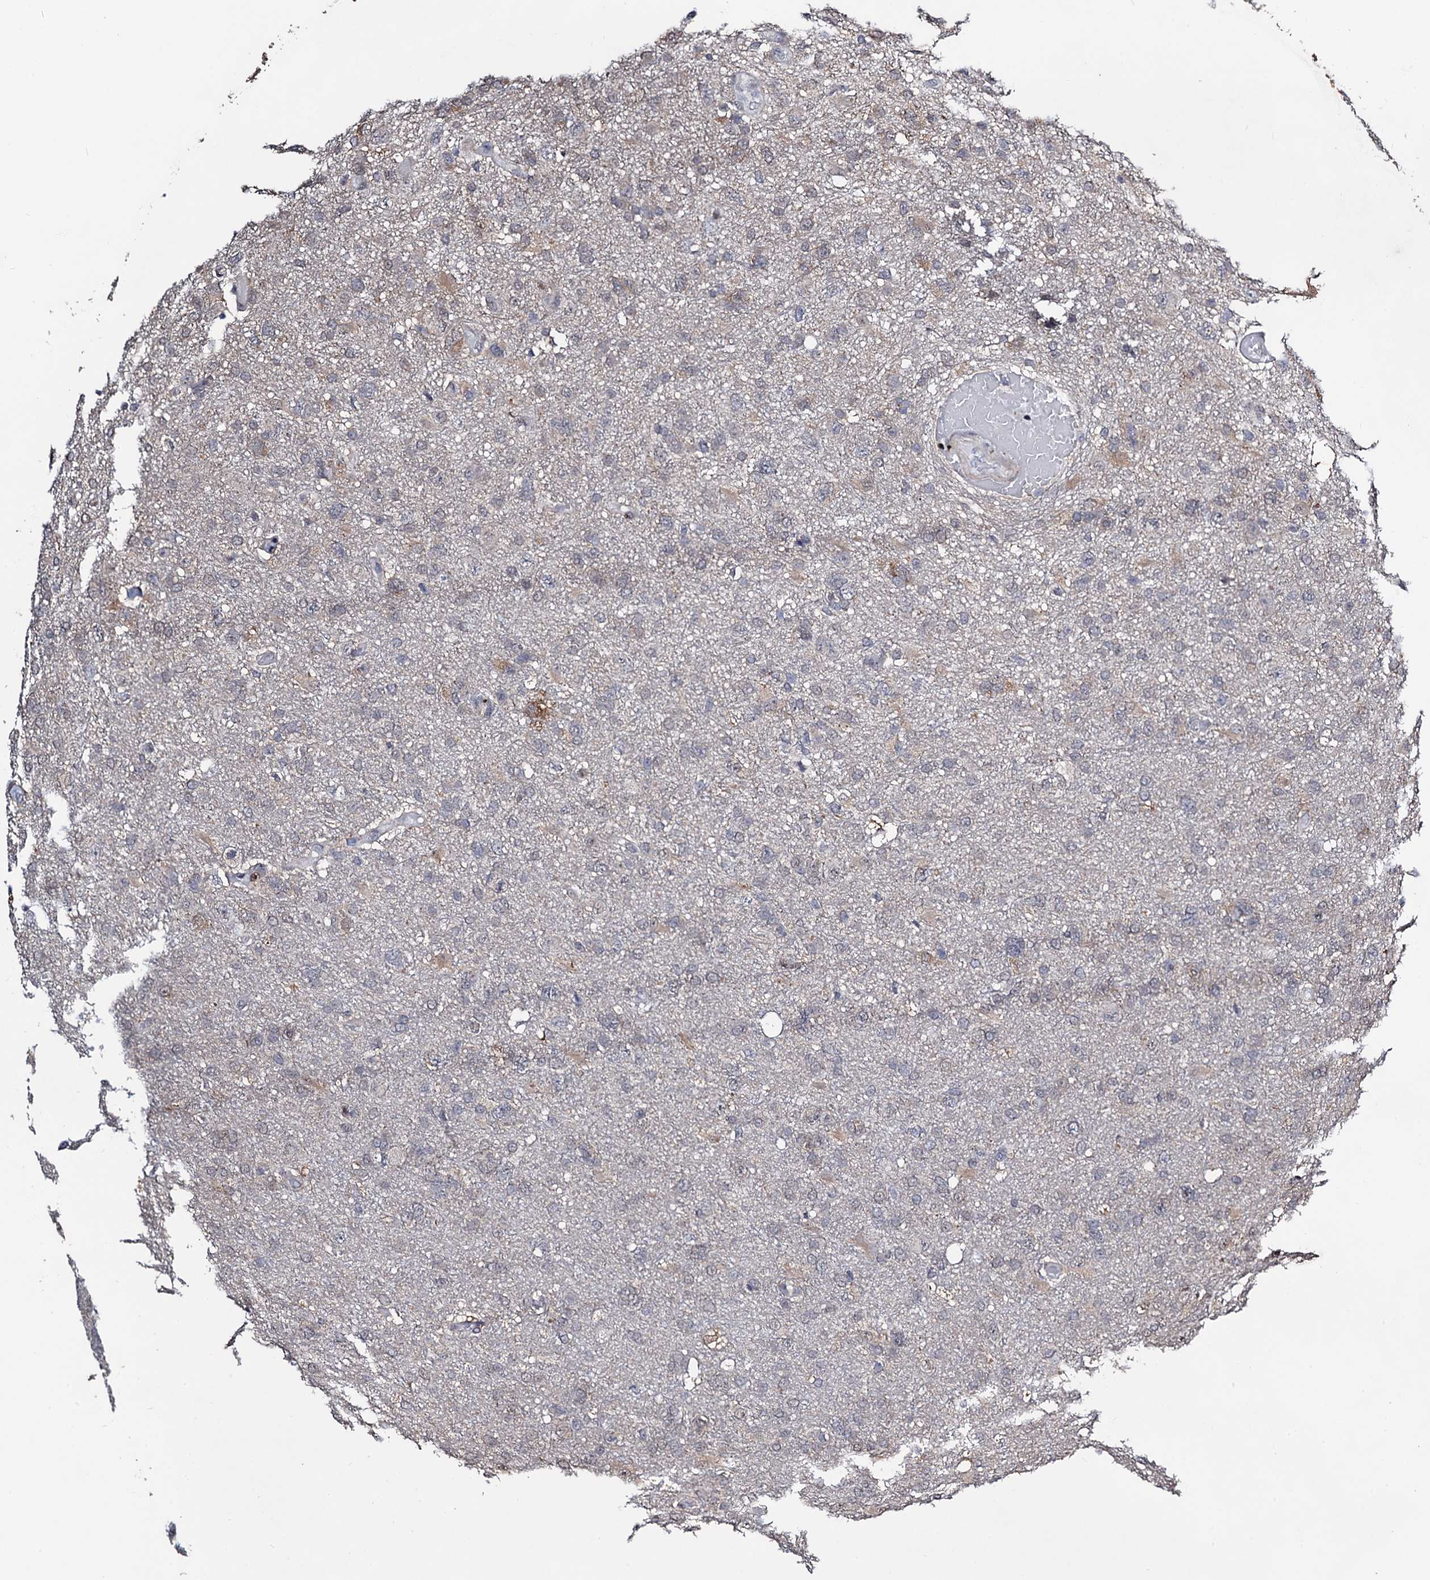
{"staining": {"intensity": "negative", "quantity": "none", "location": "none"}, "tissue": "glioma", "cell_type": "Tumor cells", "image_type": "cancer", "snomed": [{"axis": "morphology", "description": "Glioma, malignant, High grade"}, {"axis": "topography", "description": "Brain"}], "caption": "Malignant glioma (high-grade) stained for a protein using immunohistochemistry displays no staining tumor cells.", "gene": "FAM222A", "patient": {"sex": "male", "age": 61}}